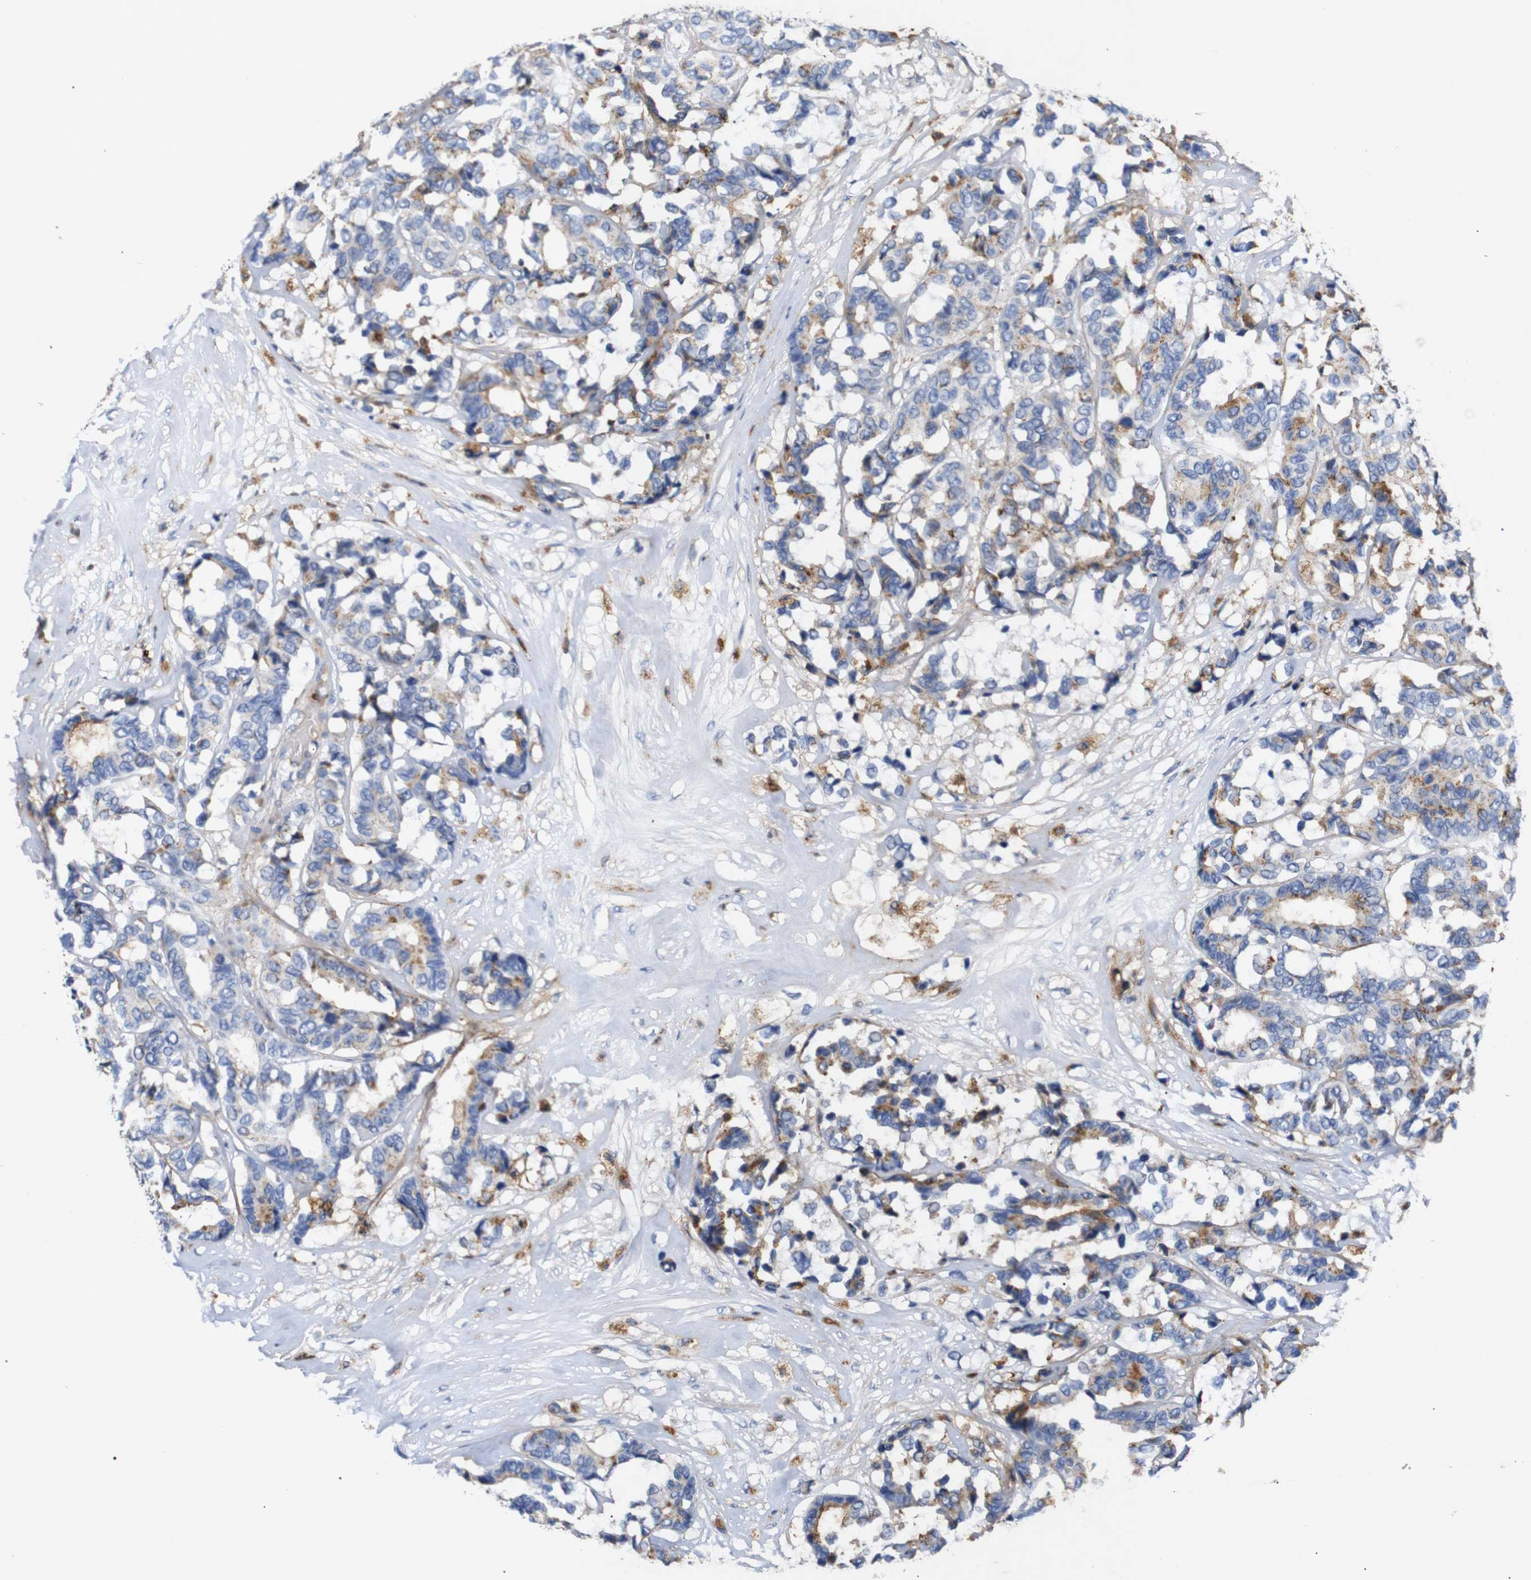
{"staining": {"intensity": "moderate", "quantity": "25%-75%", "location": "cytoplasmic/membranous"}, "tissue": "breast cancer", "cell_type": "Tumor cells", "image_type": "cancer", "snomed": [{"axis": "morphology", "description": "Duct carcinoma"}, {"axis": "topography", "description": "Breast"}], "caption": "This is an image of immunohistochemistry staining of infiltrating ductal carcinoma (breast), which shows moderate staining in the cytoplasmic/membranous of tumor cells.", "gene": "SDCBP", "patient": {"sex": "female", "age": 87}}